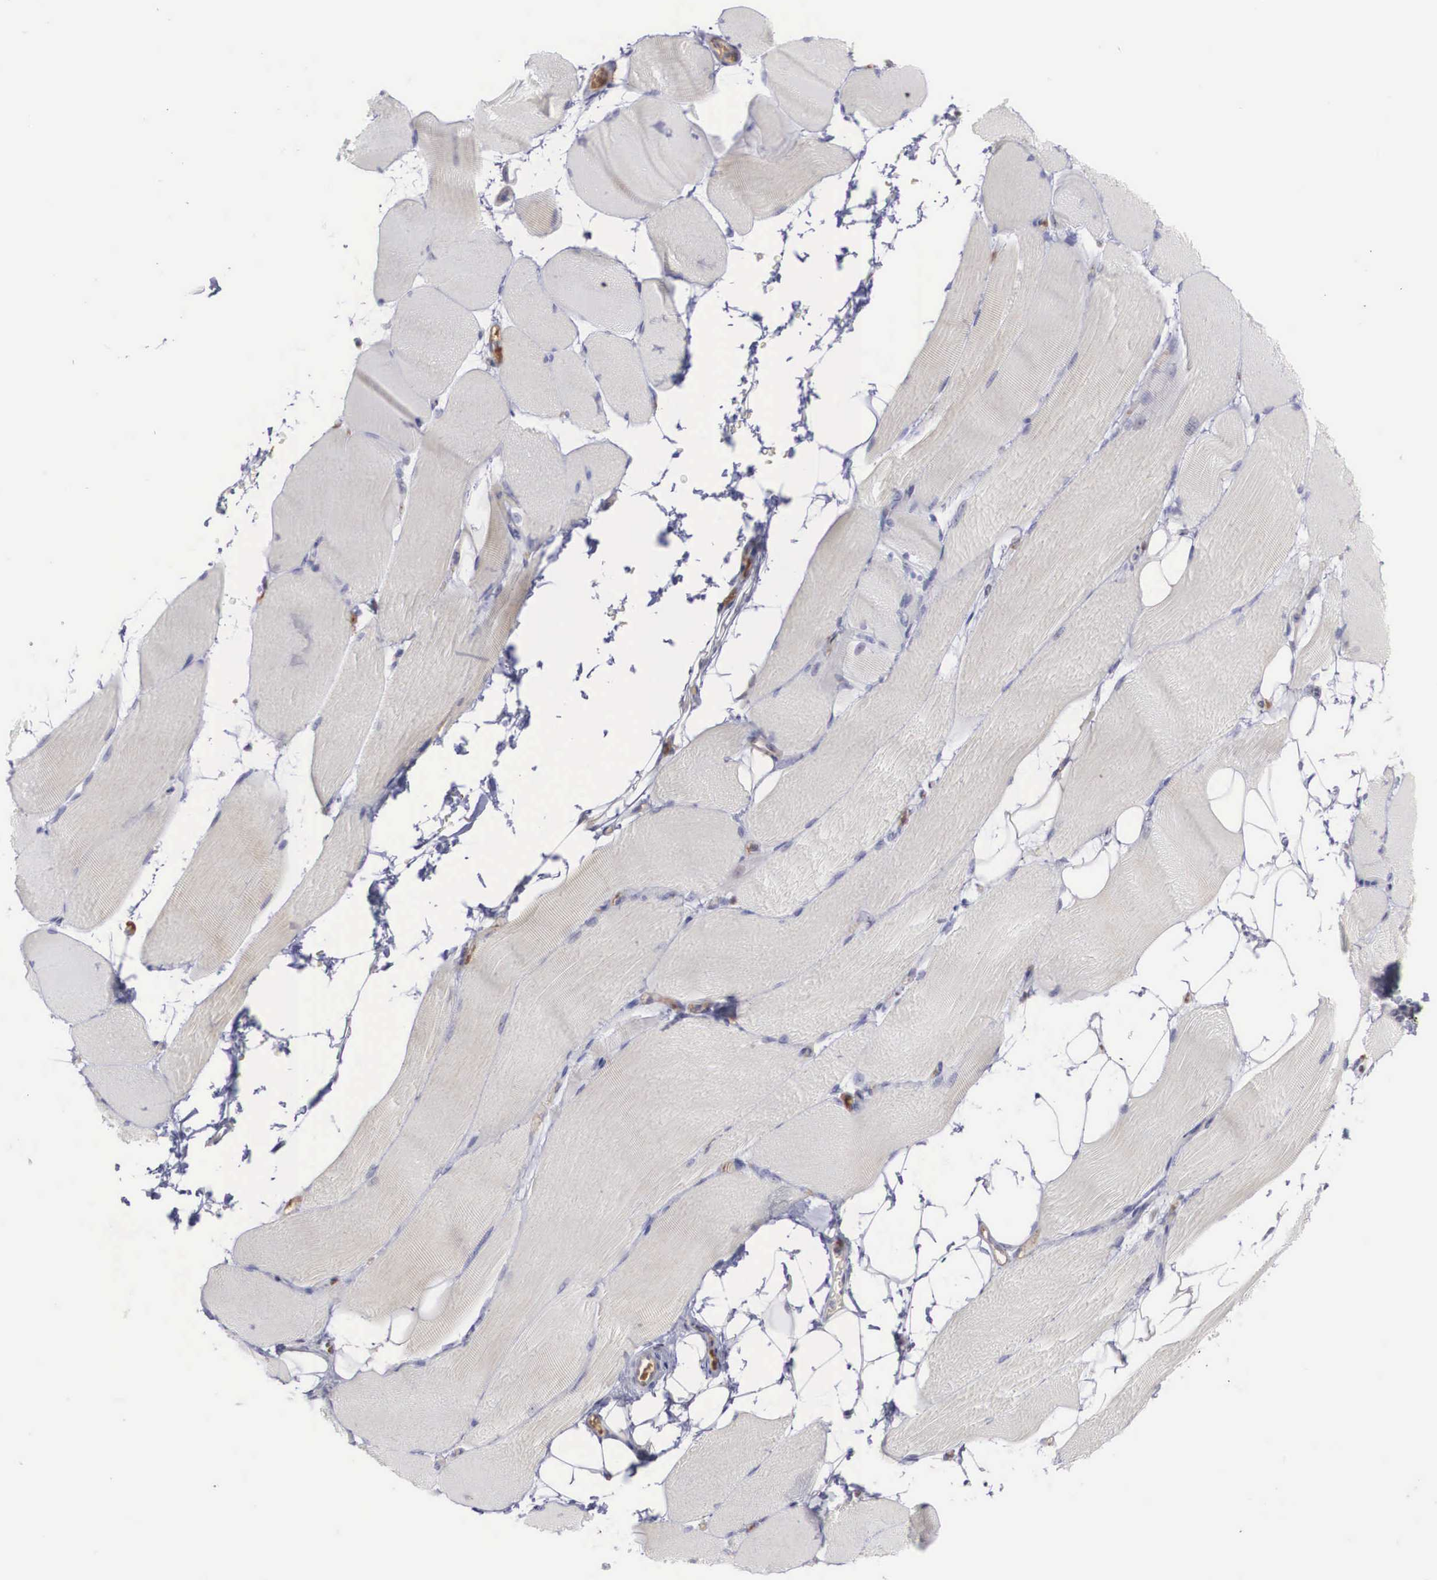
{"staining": {"intensity": "weak", "quantity": "<25%", "location": "cytoplasmic/membranous"}, "tissue": "skeletal muscle", "cell_type": "Myocytes", "image_type": "normal", "snomed": [{"axis": "morphology", "description": "Normal tissue, NOS"}, {"axis": "topography", "description": "Skeletal muscle"}, {"axis": "topography", "description": "Parathyroid gland"}], "caption": "The image shows no staining of myocytes in unremarkable skeletal muscle. The staining was performed using DAB to visualize the protein expression in brown, while the nuclei were stained in blue with hematoxylin (Magnification: 20x).", "gene": "RBPJ", "patient": {"sex": "female", "age": 37}}